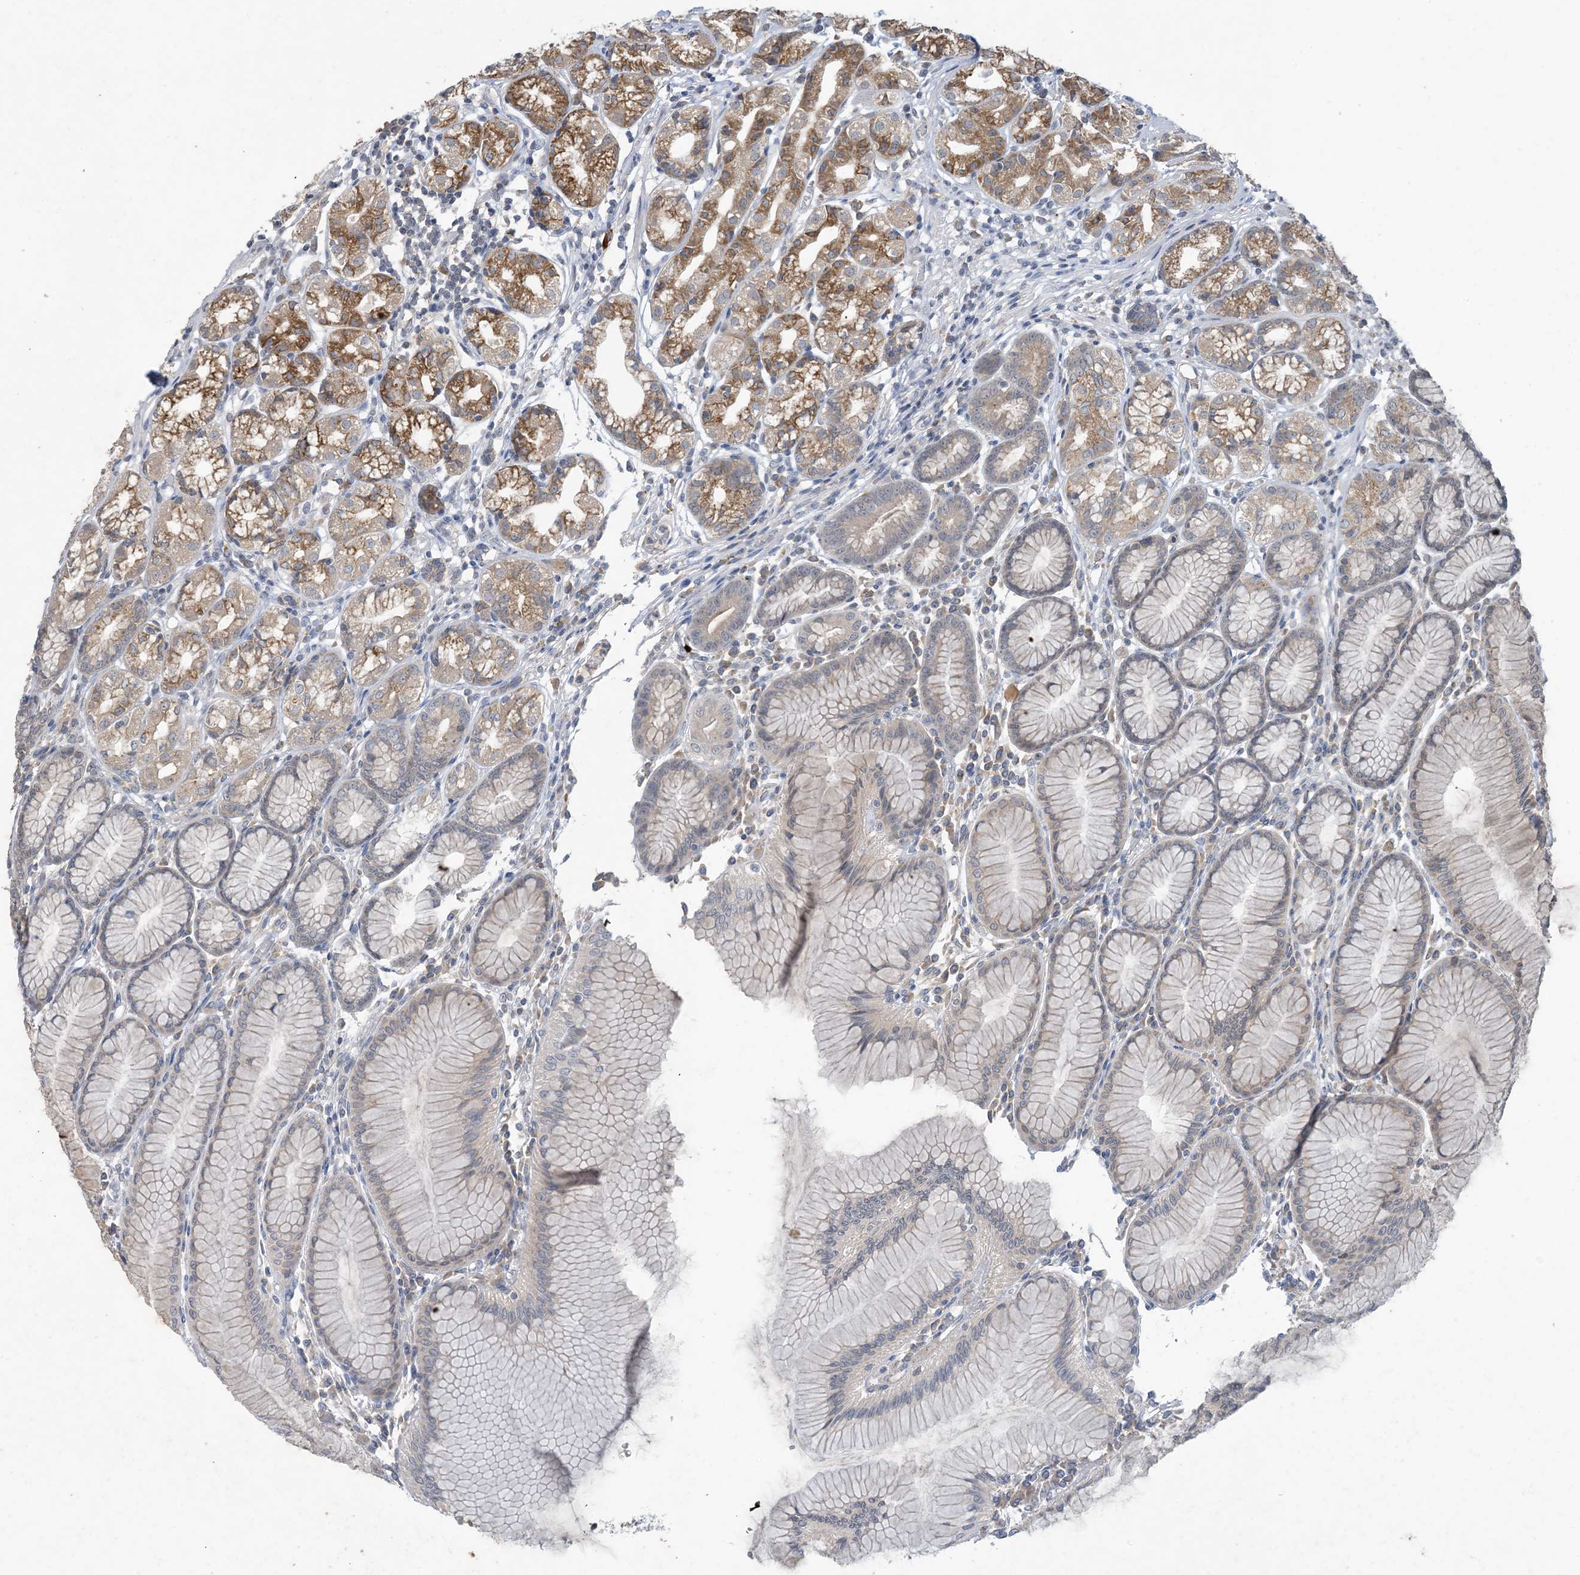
{"staining": {"intensity": "moderate", "quantity": "25%-75%", "location": "cytoplasmic/membranous"}, "tissue": "stomach", "cell_type": "Glandular cells", "image_type": "normal", "snomed": [{"axis": "morphology", "description": "Normal tissue, NOS"}, {"axis": "topography", "description": "Stomach"}], "caption": "High-power microscopy captured an immunohistochemistry micrograph of normal stomach, revealing moderate cytoplasmic/membranous expression in approximately 25%-75% of glandular cells.", "gene": "MRPS18A", "patient": {"sex": "female", "age": 57}}